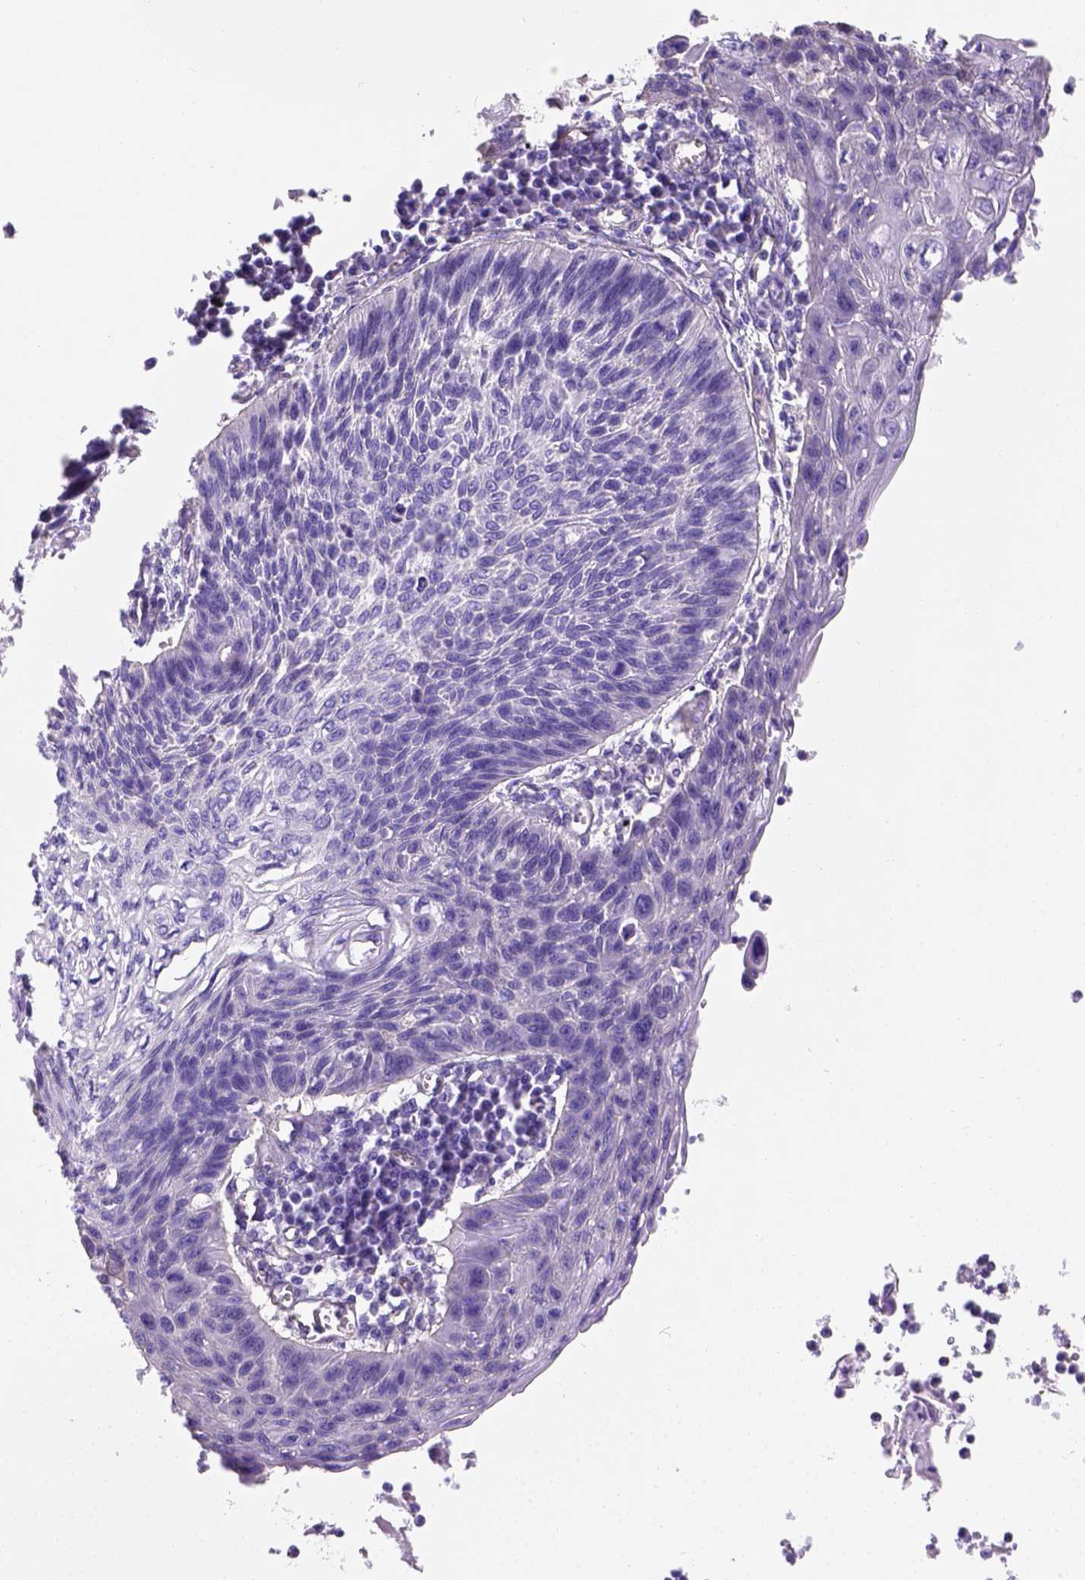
{"staining": {"intensity": "negative", "quantity": "none", "location": "none"}, "tissue": "lung cancer", "cell_type": "Tumor cells", "image_type": "cancer", "snomed": [{"axis": "morphology", "description": "Squamous cell carcinoma, NOS"}, {"axis": "topography", "description": "Lung"}], "caption": "Image shows no significant protein expression in tumor cells of lung cancer. Nuclei are stained in blue.", "gene": "PHF7", "patient": {"sex": "male", "age": 78}}